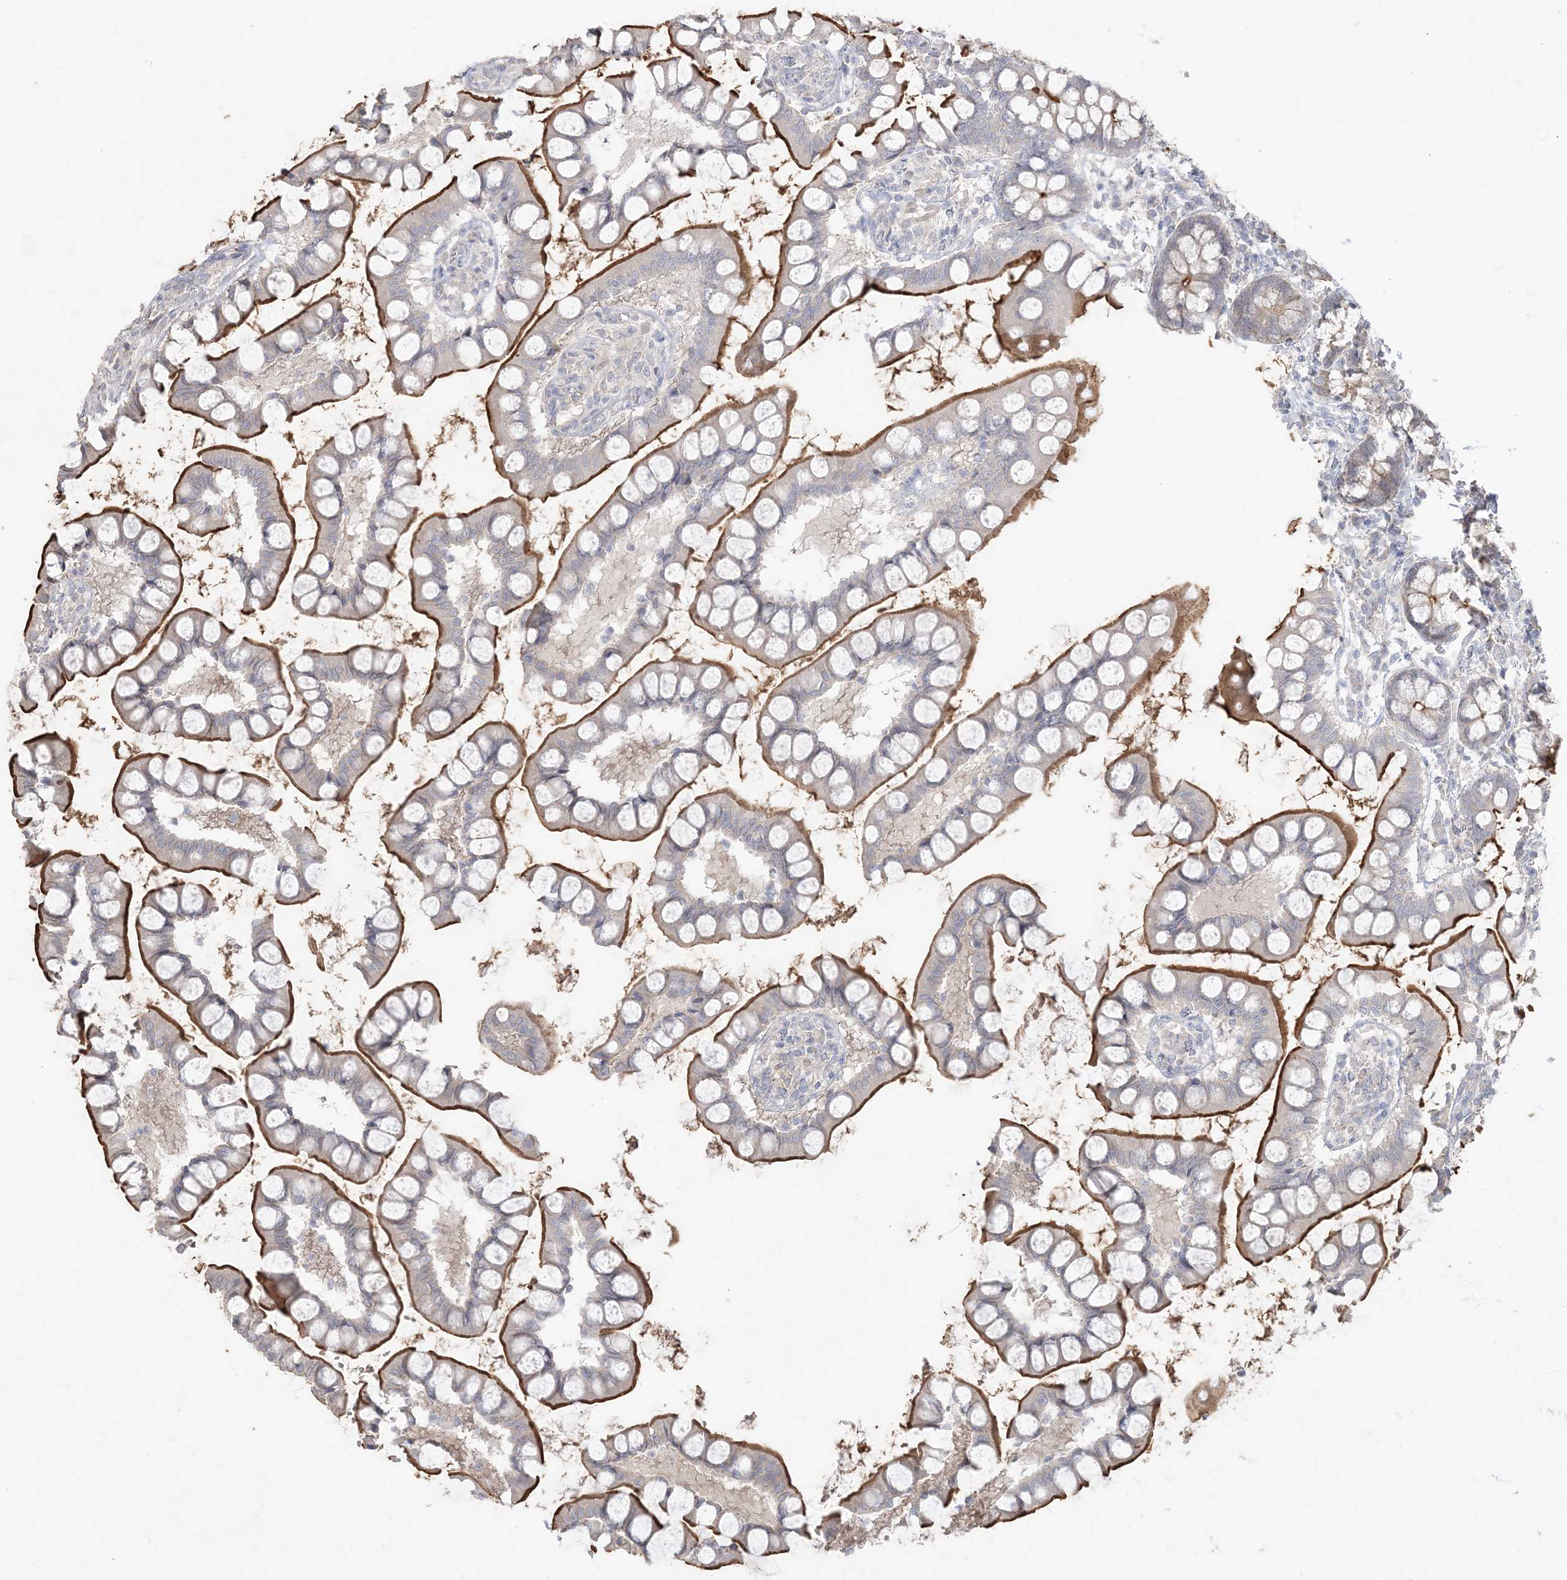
{"staining": {"intensity": "strong", "quantity": ">75%", "location": "cytoplasmic/membranous"}, "tissue": "small intestine", "cell_type": "Glandular cells", "image_type": "normal", "snomed": [{"axis": "morphology", "description": "Normal tissue, NOS"}, {"axis": "topography", "description": "Small intestine"}], "caption": "High-magnification brightfield microscopy of benign small intestine stained with DAB (3,3'-diaminobenzidine) (brown) and counterstained with hematoxylin (blue). glandular cells exhibit strong cytoplasmic/membranous staining is appreciated in about>75% of cells. (DAB (3,3'-diaminobenzidine) IHC, brown staining for protein, blue staining for nuclei).", "gene": "SH3BP4", "patient": {"sex": "male", "age": 52}}